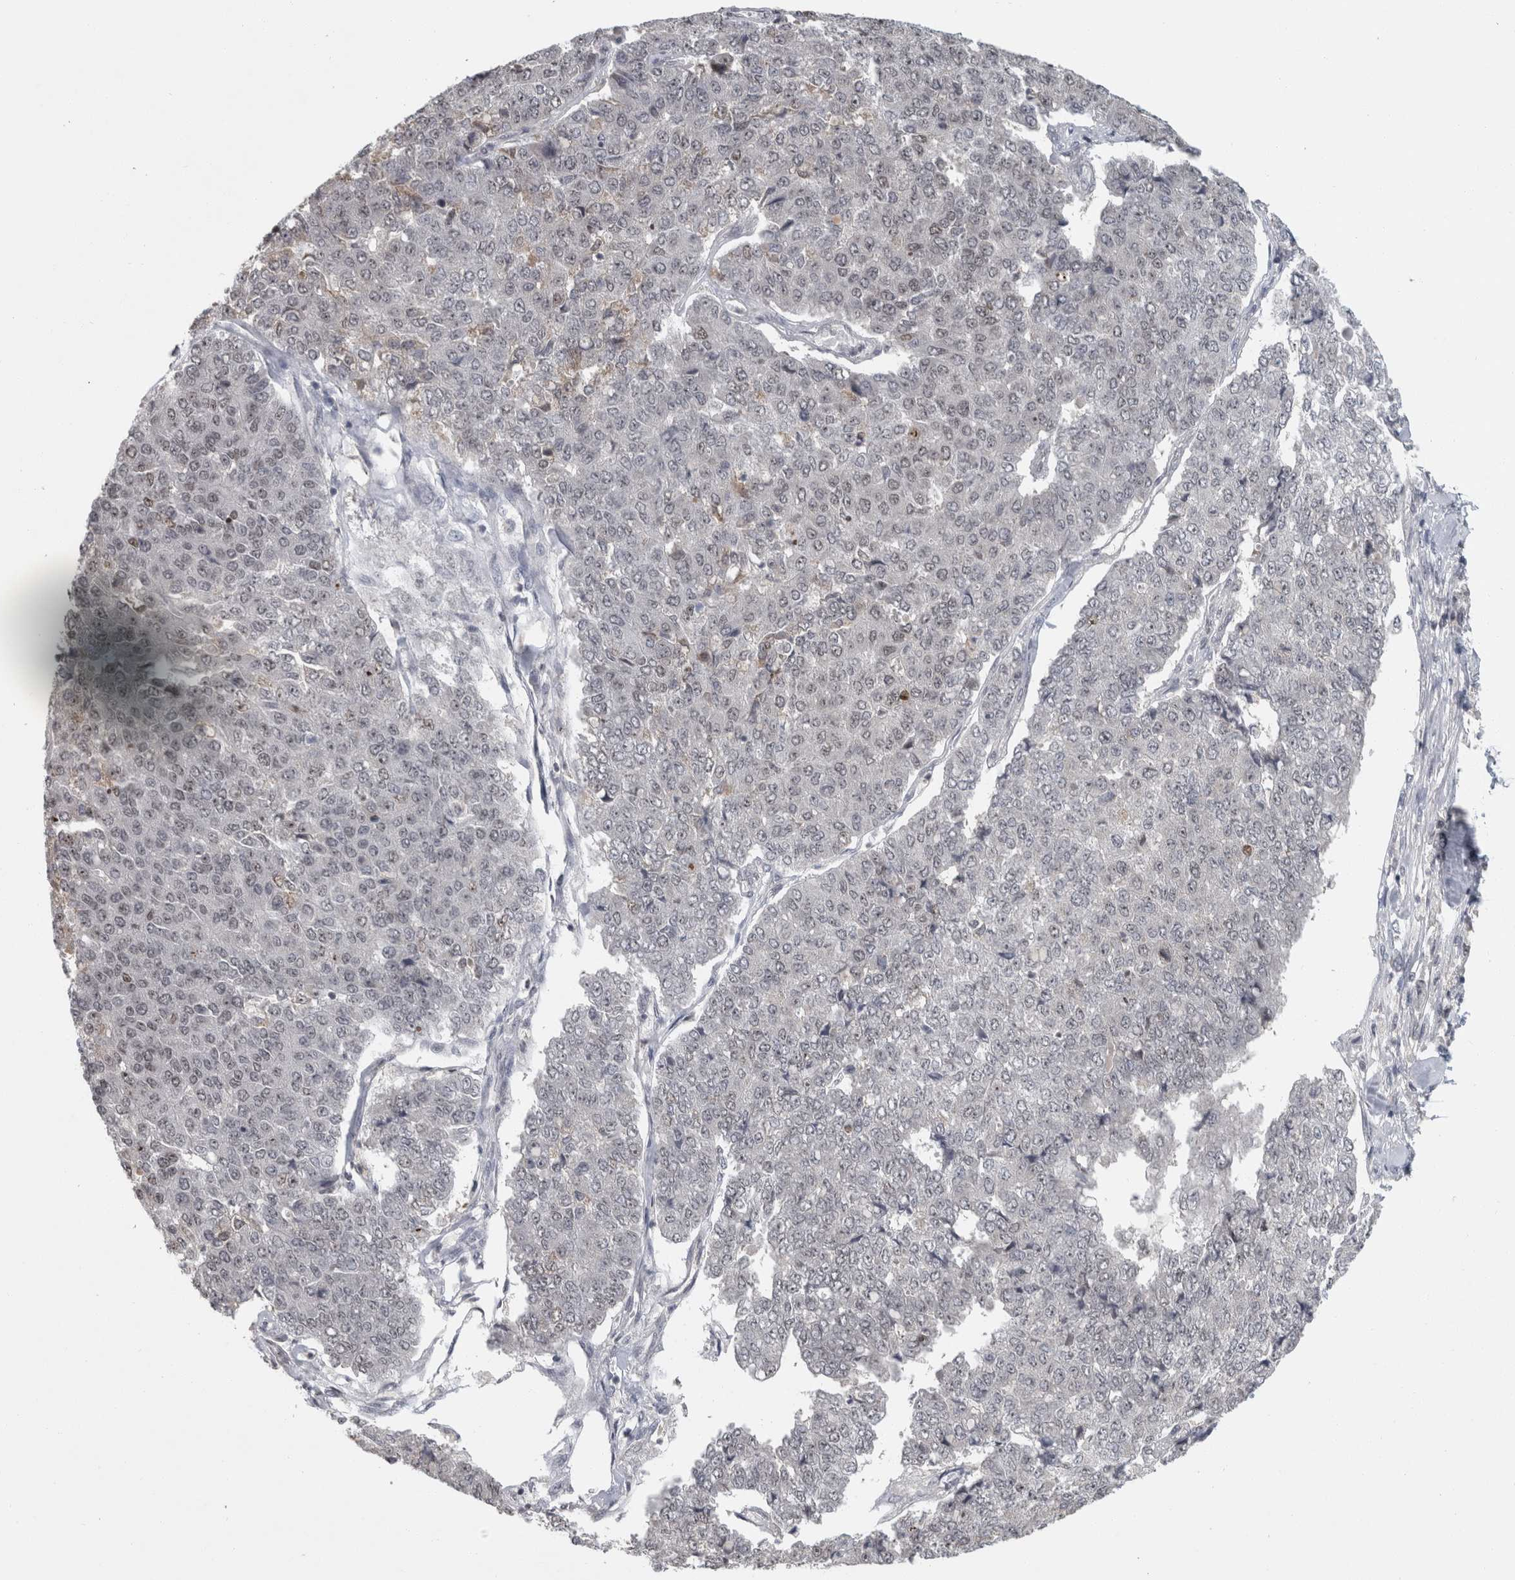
{"staining": {"intensity": "weak", "quantity": "<25%", "location": "nuclear"}, "tissue": "pancreatic cancer", "cell_type": "Tumor cells", "image_type": "cancer", "snomed": [{"axis": "morphology", "description": "Adenocarcinoma, NOS"}, {"axis": "topography", "description": "Pancreas"}], "caption": "This is a histopathology image of immunohistochemistry (IHC) staining of adenocarcinoma (pancreatic), which shows no expression in tumor cells.", "gene": "RBM28", "patient": {"sex": "male", "age": 50}}